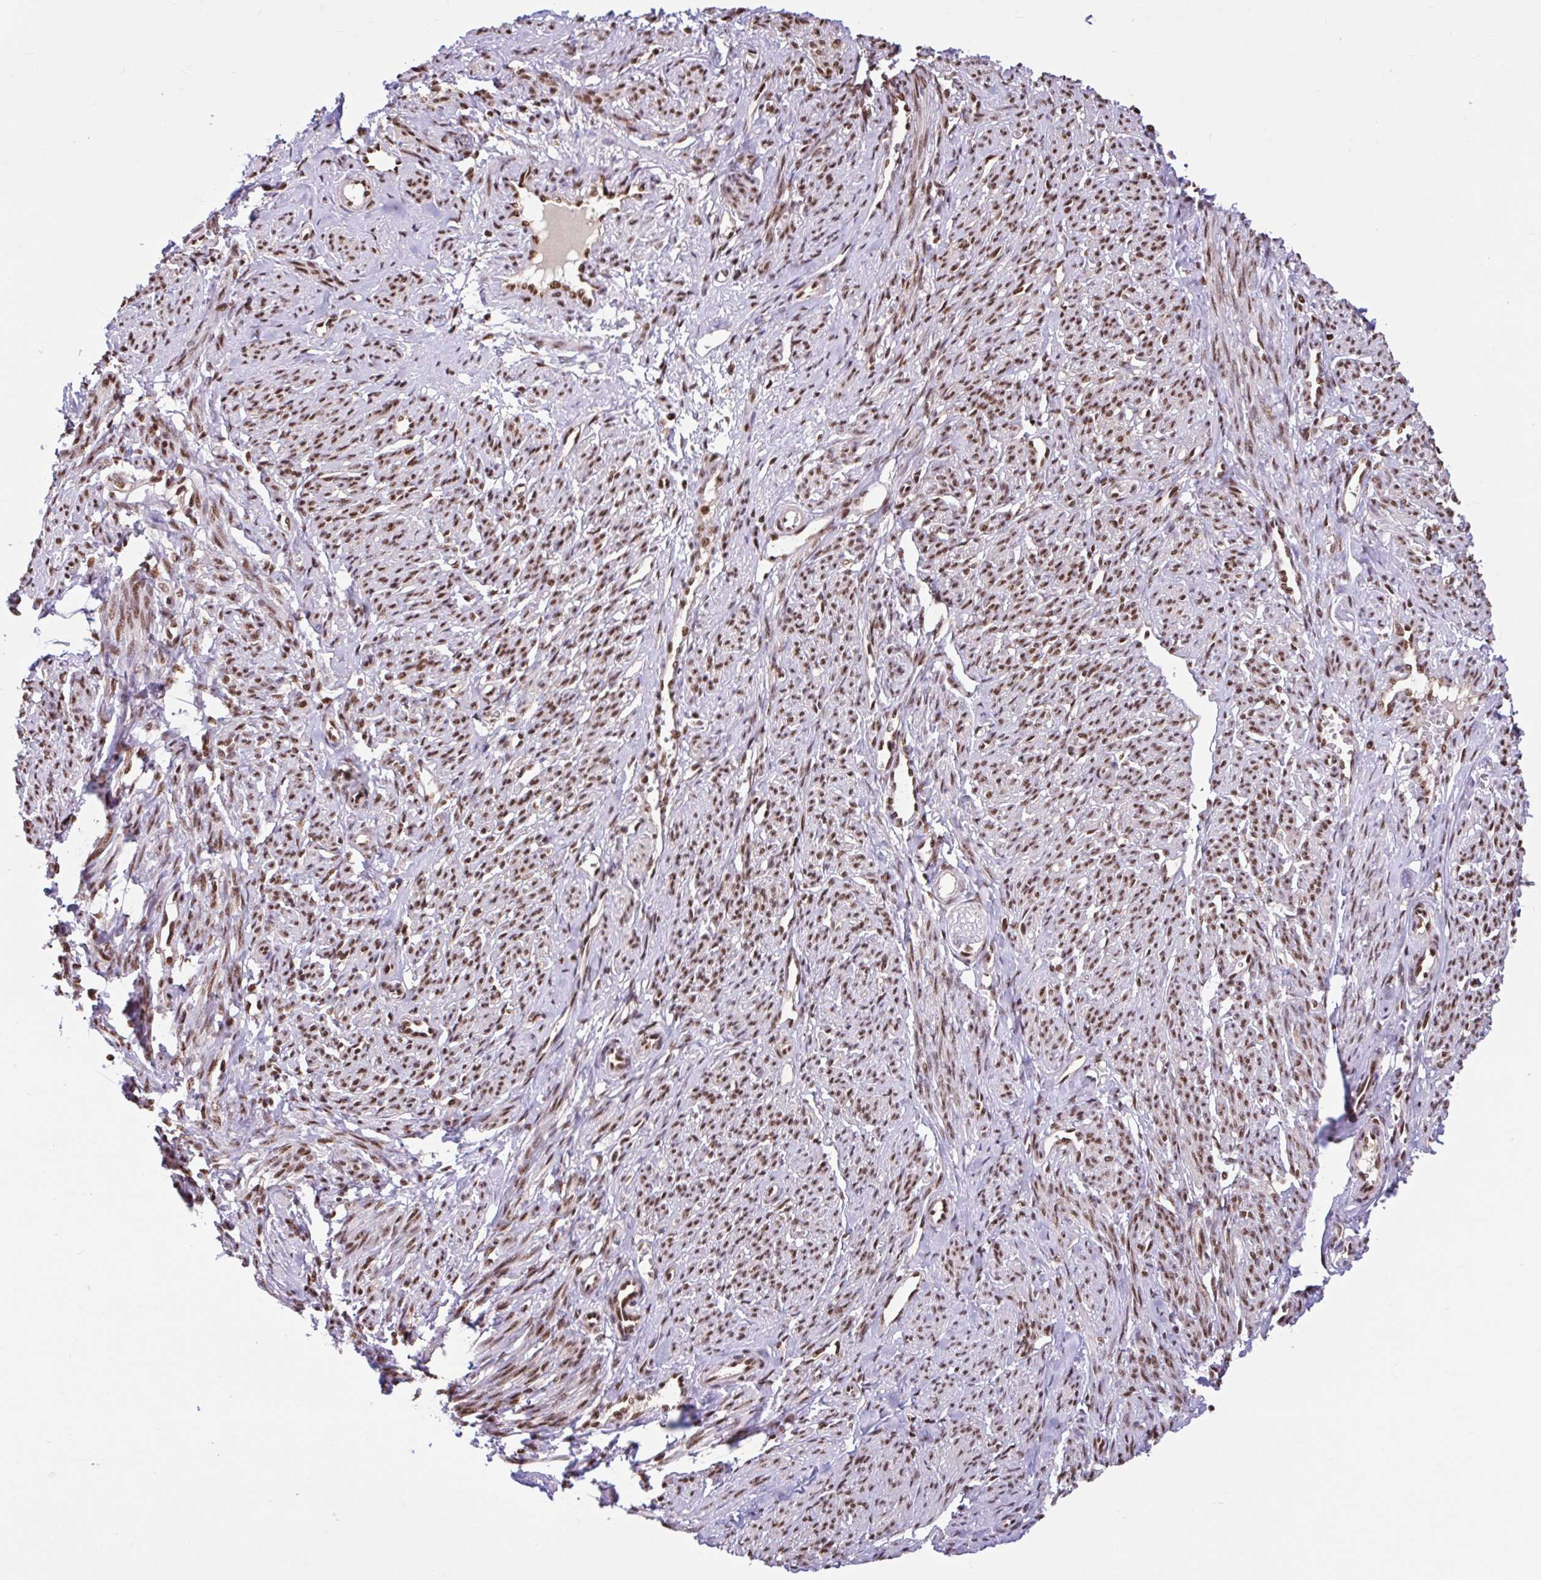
{"staining": {"intensity": "moderate", "quantity": ">75%", "location": "nuclear"}, "tissue": "smooth muscle", "cell_type": "Smooth muscle cells", "image_type": "normal", "snomed": [{"axis": "morphology", "description": "Normal tissue, NOS"}, {"axis": "topography", "description": "Smooth muscle"}], "caption": "Brown immunohistochemical staining in unremarkable smooth muscle shows moderate nuclear expression in about >75% of smooth muscle cells.", "gene": "ABCA9", "patient": {"sex": "female", "age": 65}}